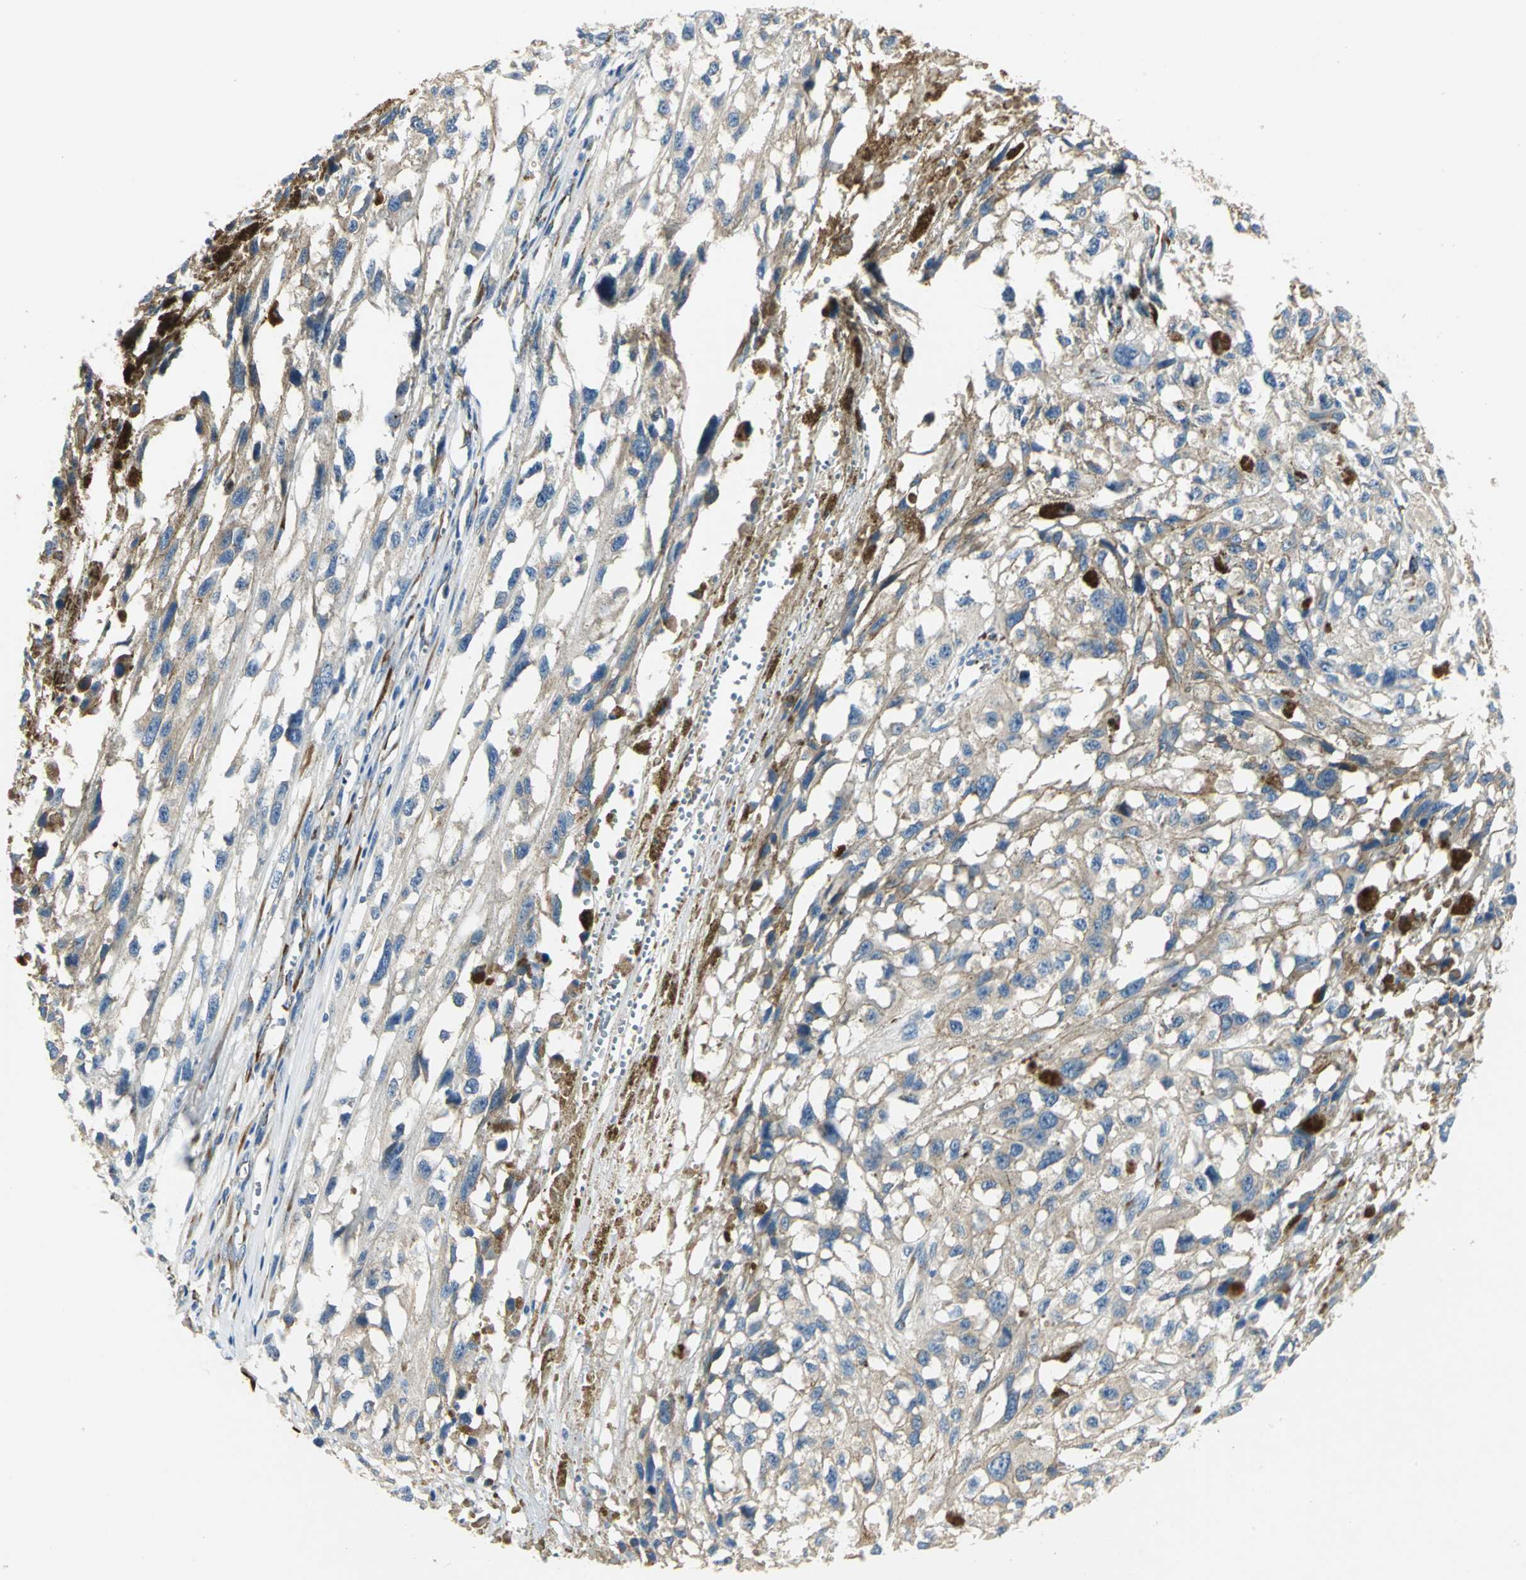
{"staining": {"intensity": "weak", "quantity": "25%-75%", "location": "cytoplasmic/membranous"}, "tissue": "melanoma", "cell_type": "Tumor cells", "image_type": "cancer", "snomed": [{"axis": "morphology", "description": "Malignant melanoma, Metastatic site"}, {"axis": "topography", "description": "Lymph node"}], "caption": "Immunohistochemistry (IHC) of human melanoma demonstrates low levels of weak cytoplasmic/membranous expression in about 25%-75% of tumor cells.", "gene": "B3GNT2", "patient": {"sex": "male", "age": 59}}